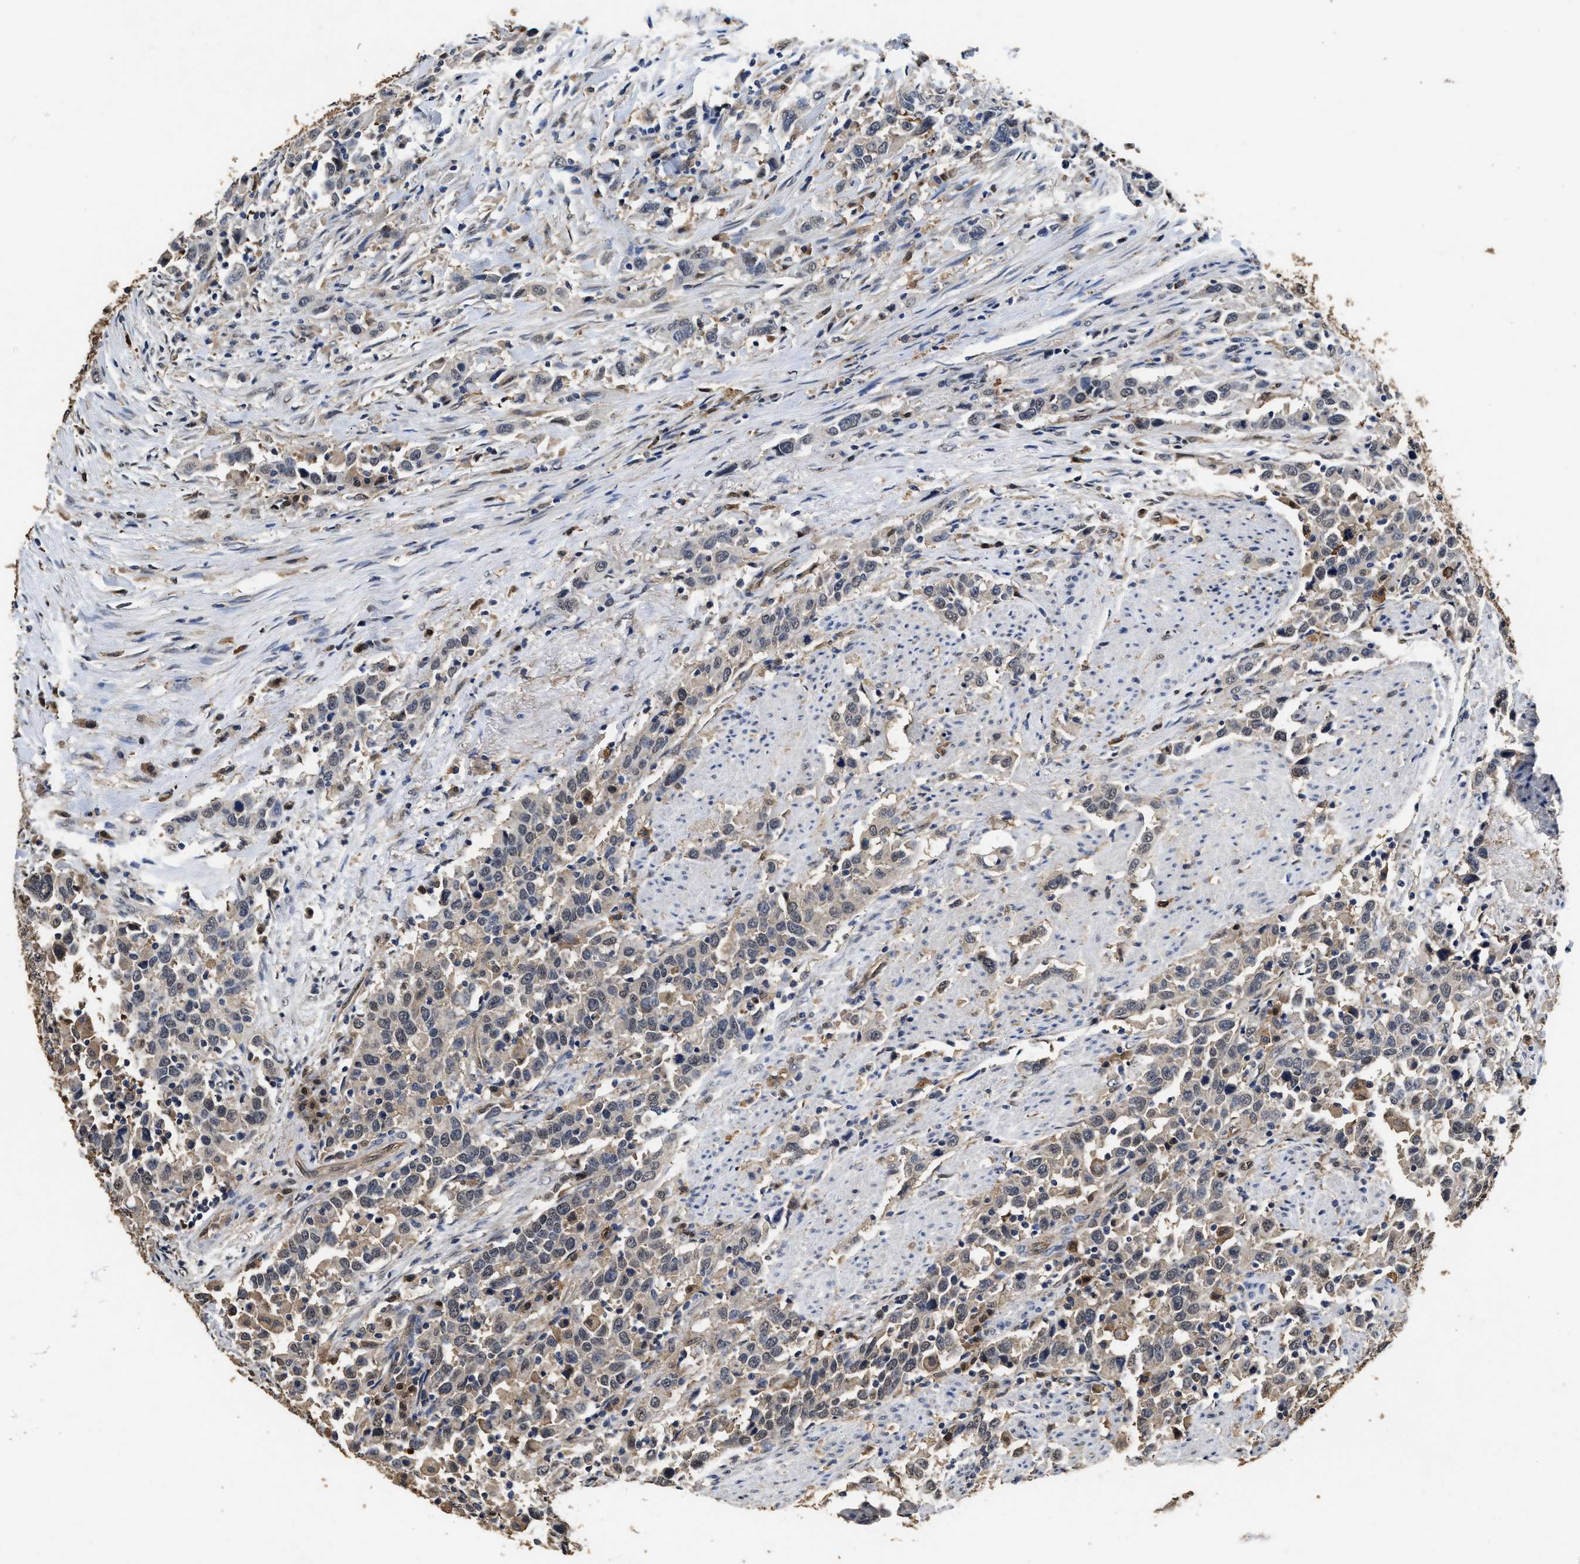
{"staining": {"intensity": "negative", "quantity": "none", "location": "none"}, "tissue": "urothelial cancer", "cell_type": "Tumor cells", "image_type": "cancer", "snomed": [{"axis": "morphology", "description": "Urothelial carcinoma, High grade"}, {"axis": "topography", "description": "Urinary bladder"}], "caption": "Immunohistochemical staining of urothelial carcinoma (high-grade) exhibits no significant staining in tumor cells. Nuclei are stained in blue.", "gene": "YWHAE", "patient": {"sex": "male", "age": 61}}